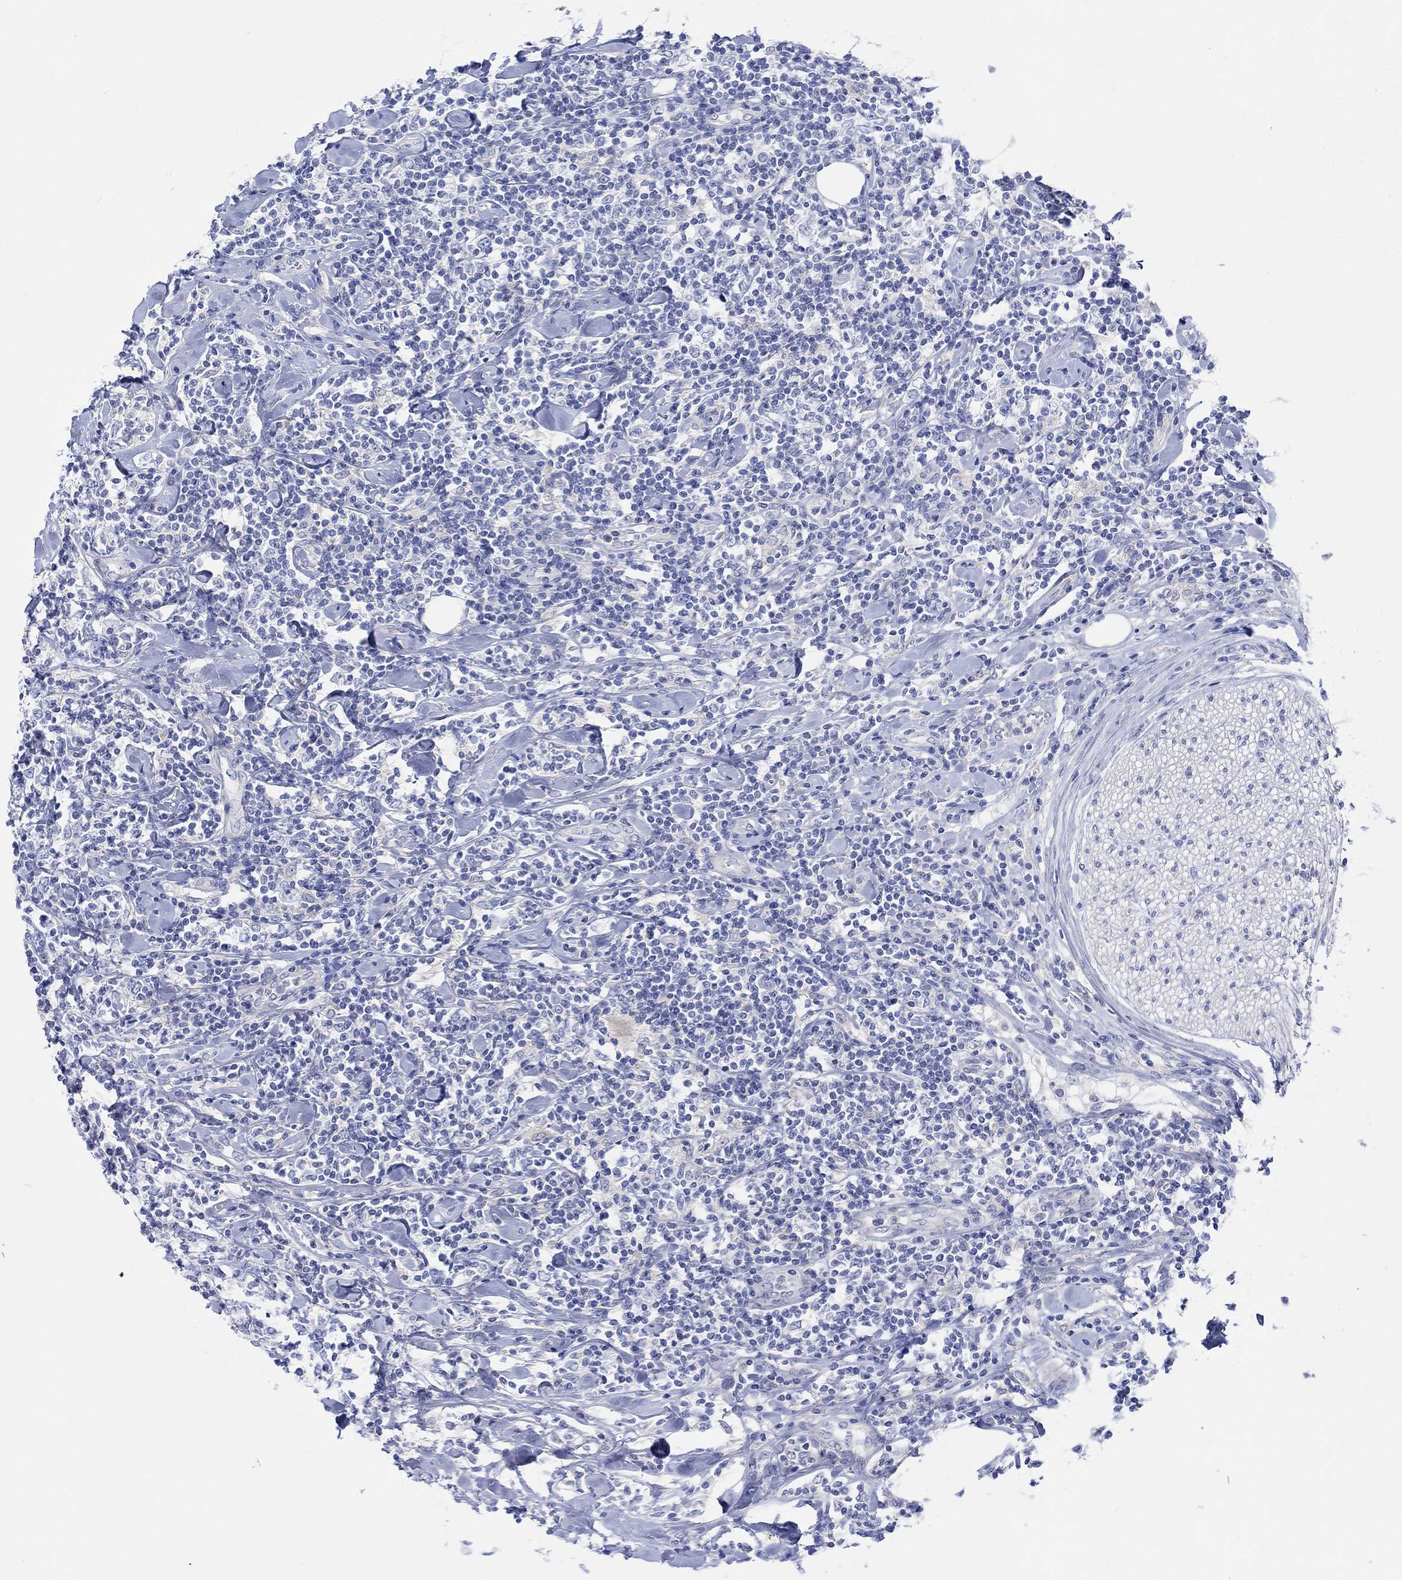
{"staining": {"intensity": "negative", "quantity": "none", "location": "none"}, "tissue": "lymphoma", "cell_type": "Tumor cells", "image_type": "cancer", "snomed": [{"axis": "morphology", "description": "Malignant lymphoma, non-Hodgkin's type, High grade"}, {"axis": "topography", "description": "Lymph node"}], "caption": "High magnification brightfield microscopy of lymphoma stained with DAB (3,3'-diaminobenzidine) (brown) and counterstained with hematoxylin (blue): tumor cells show no significant expression.", "gene": "REEP6", "patient": {"sex": "female", "age": 84}}